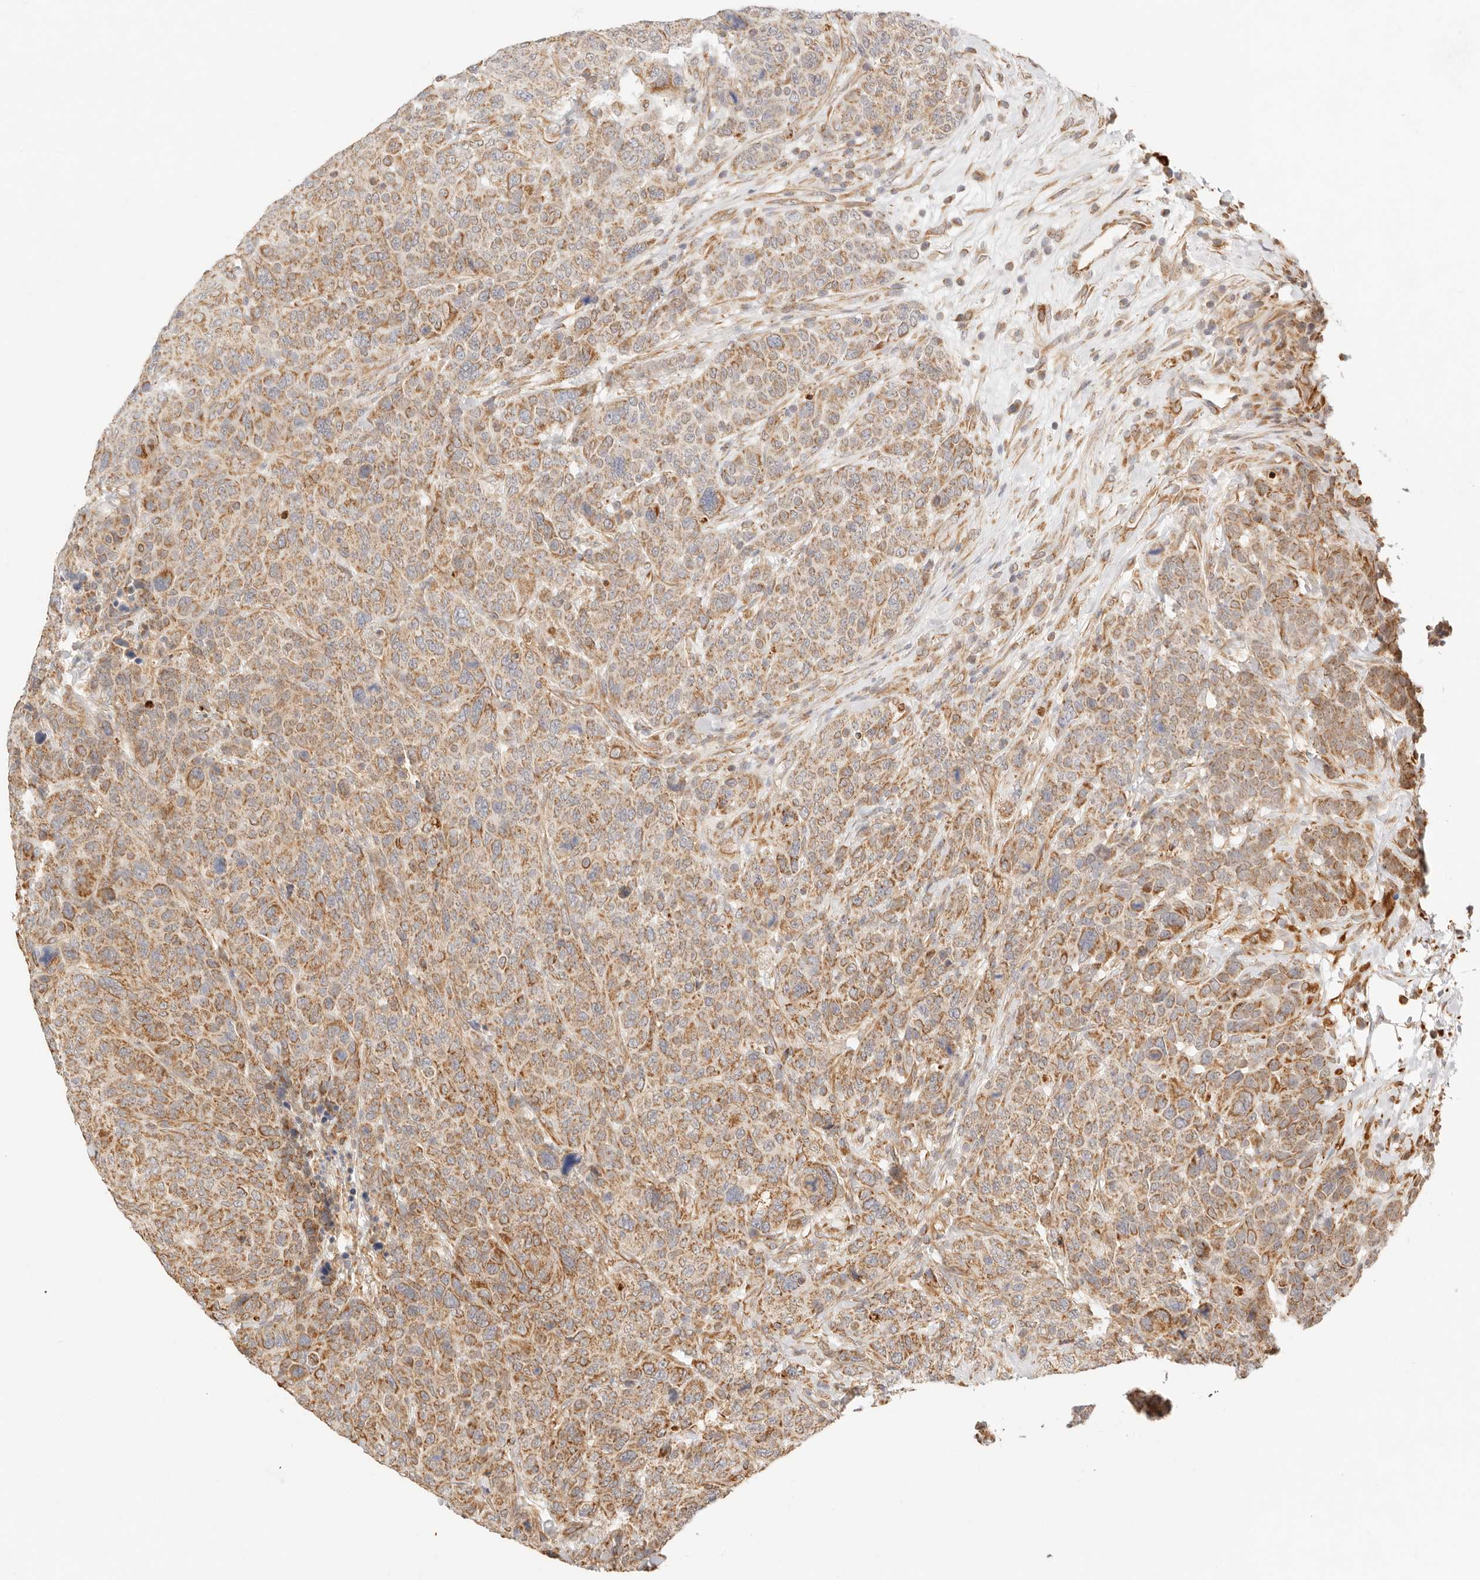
{"staining": {"intensity": "moderate", "quantity": ">75%", "location": "cytoplasmic/membranous"}, "tissue": "breast cancer", "cell_type": "Tumor cells", "image_type": "cancer", "snomed": [{"axis": "morphology", "description": "Duct carcinoma"}, {"axis": "topography", "description": "Breast"}], "caption": "Human breast cancer stained for a protein (brown) demonstrates moderate cytoplasmic/membranous positive staining in about >75% of tumor cells.", "gene": "ZC3H11A", "patient": {"sex": "female", "age": 37}}